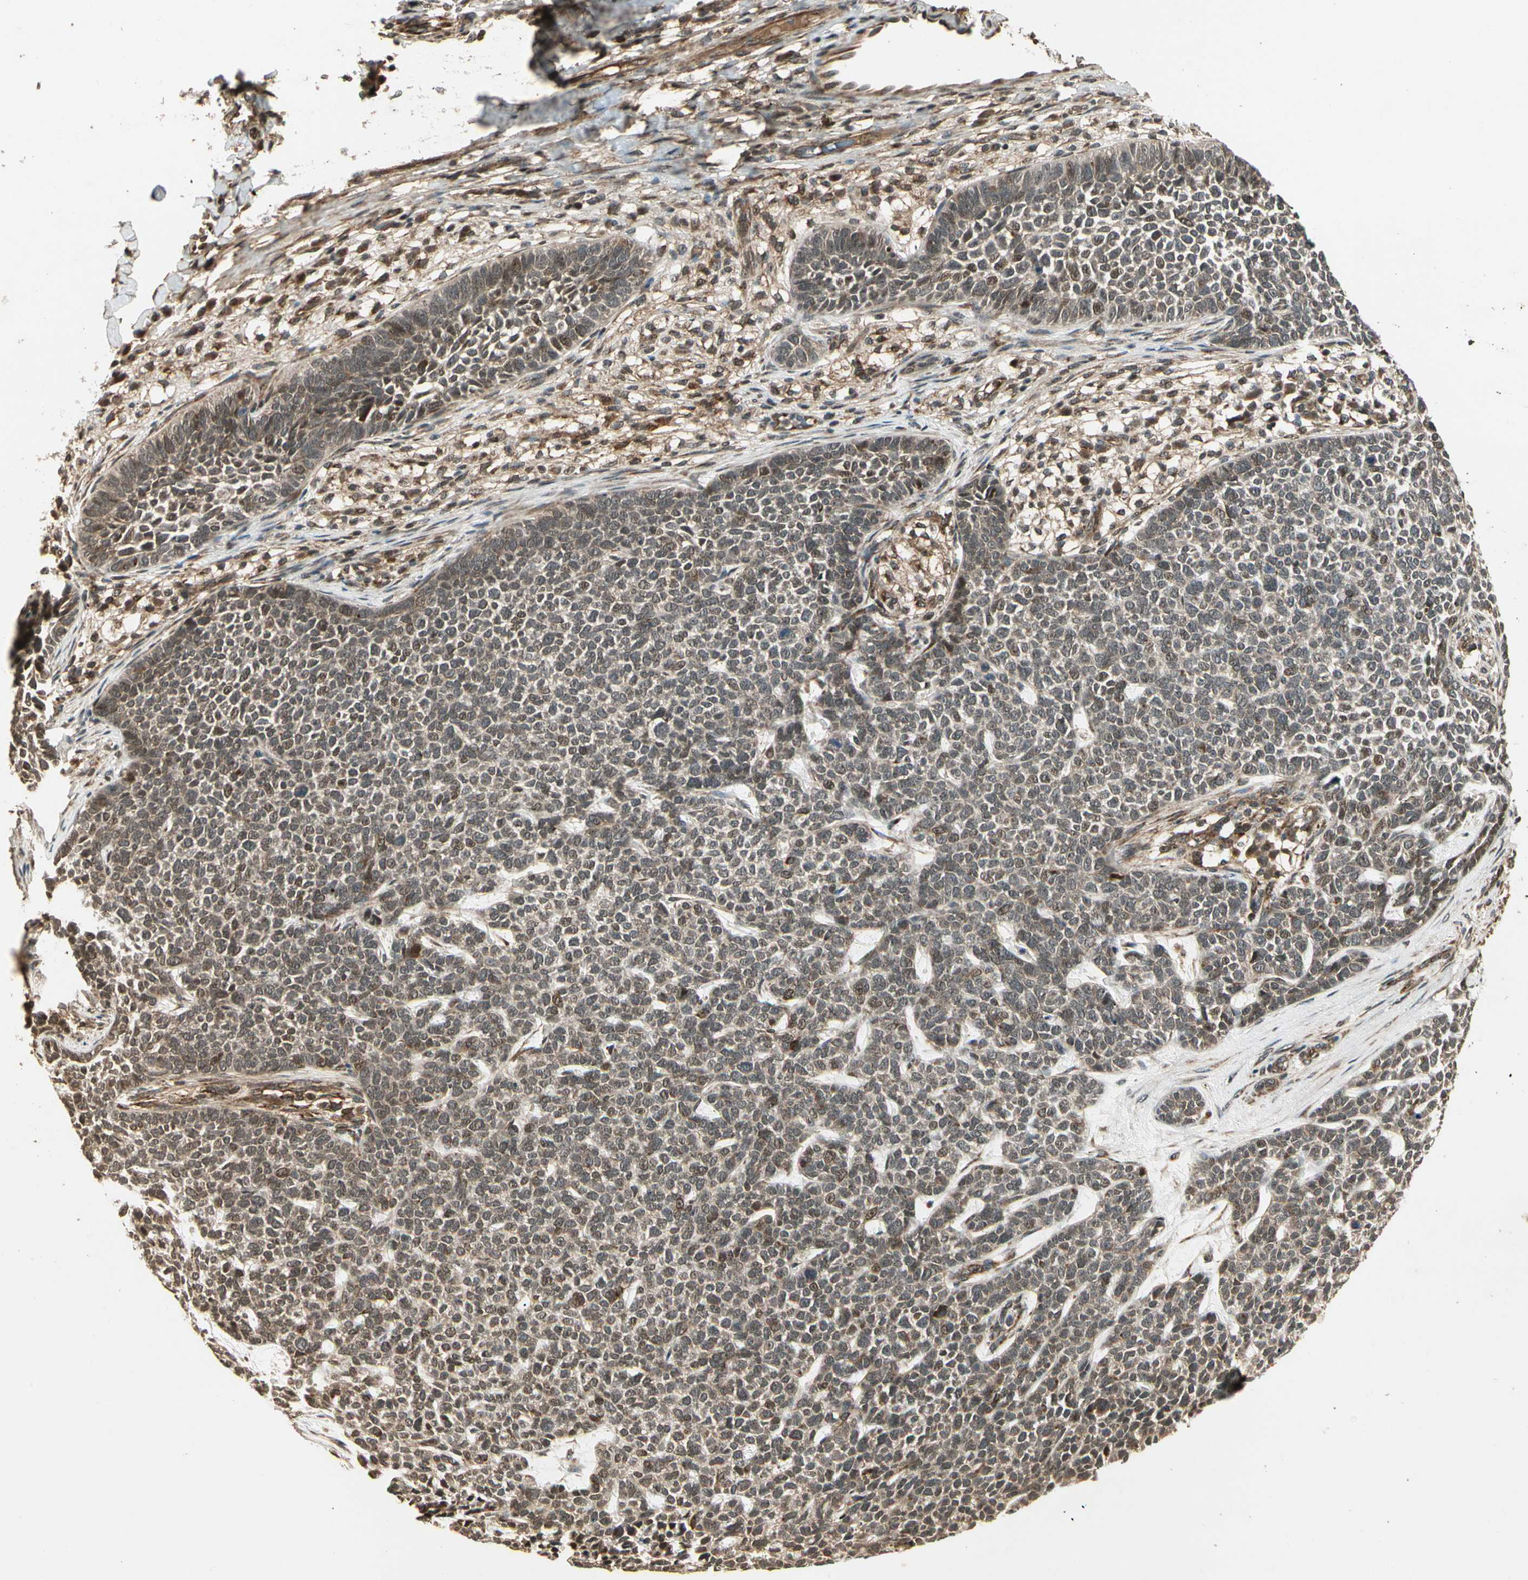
{"staining": {"intensity": "weak", "quantity": "<25%", "location": "cytoplasmic/membranous"}, "tissue": "skin cancer", "cell_type": "Tumor cells", "image_type": "cancer", "snomed": [{"axis": "morphology", "description": "Basal cell carcinoma"}, {"axis": "topography", "description": "Skin"}], "caption": "High magnification brightfield microscopy of skin basal cell carcinoma stained with DAB (3,3'-diaminobenzidine) (brown) and counterstained with hematoxylin (blue): tumor cells show no significant staining.", "gene": "GLUL", "patient": {"sex": "female", "age": 84}}